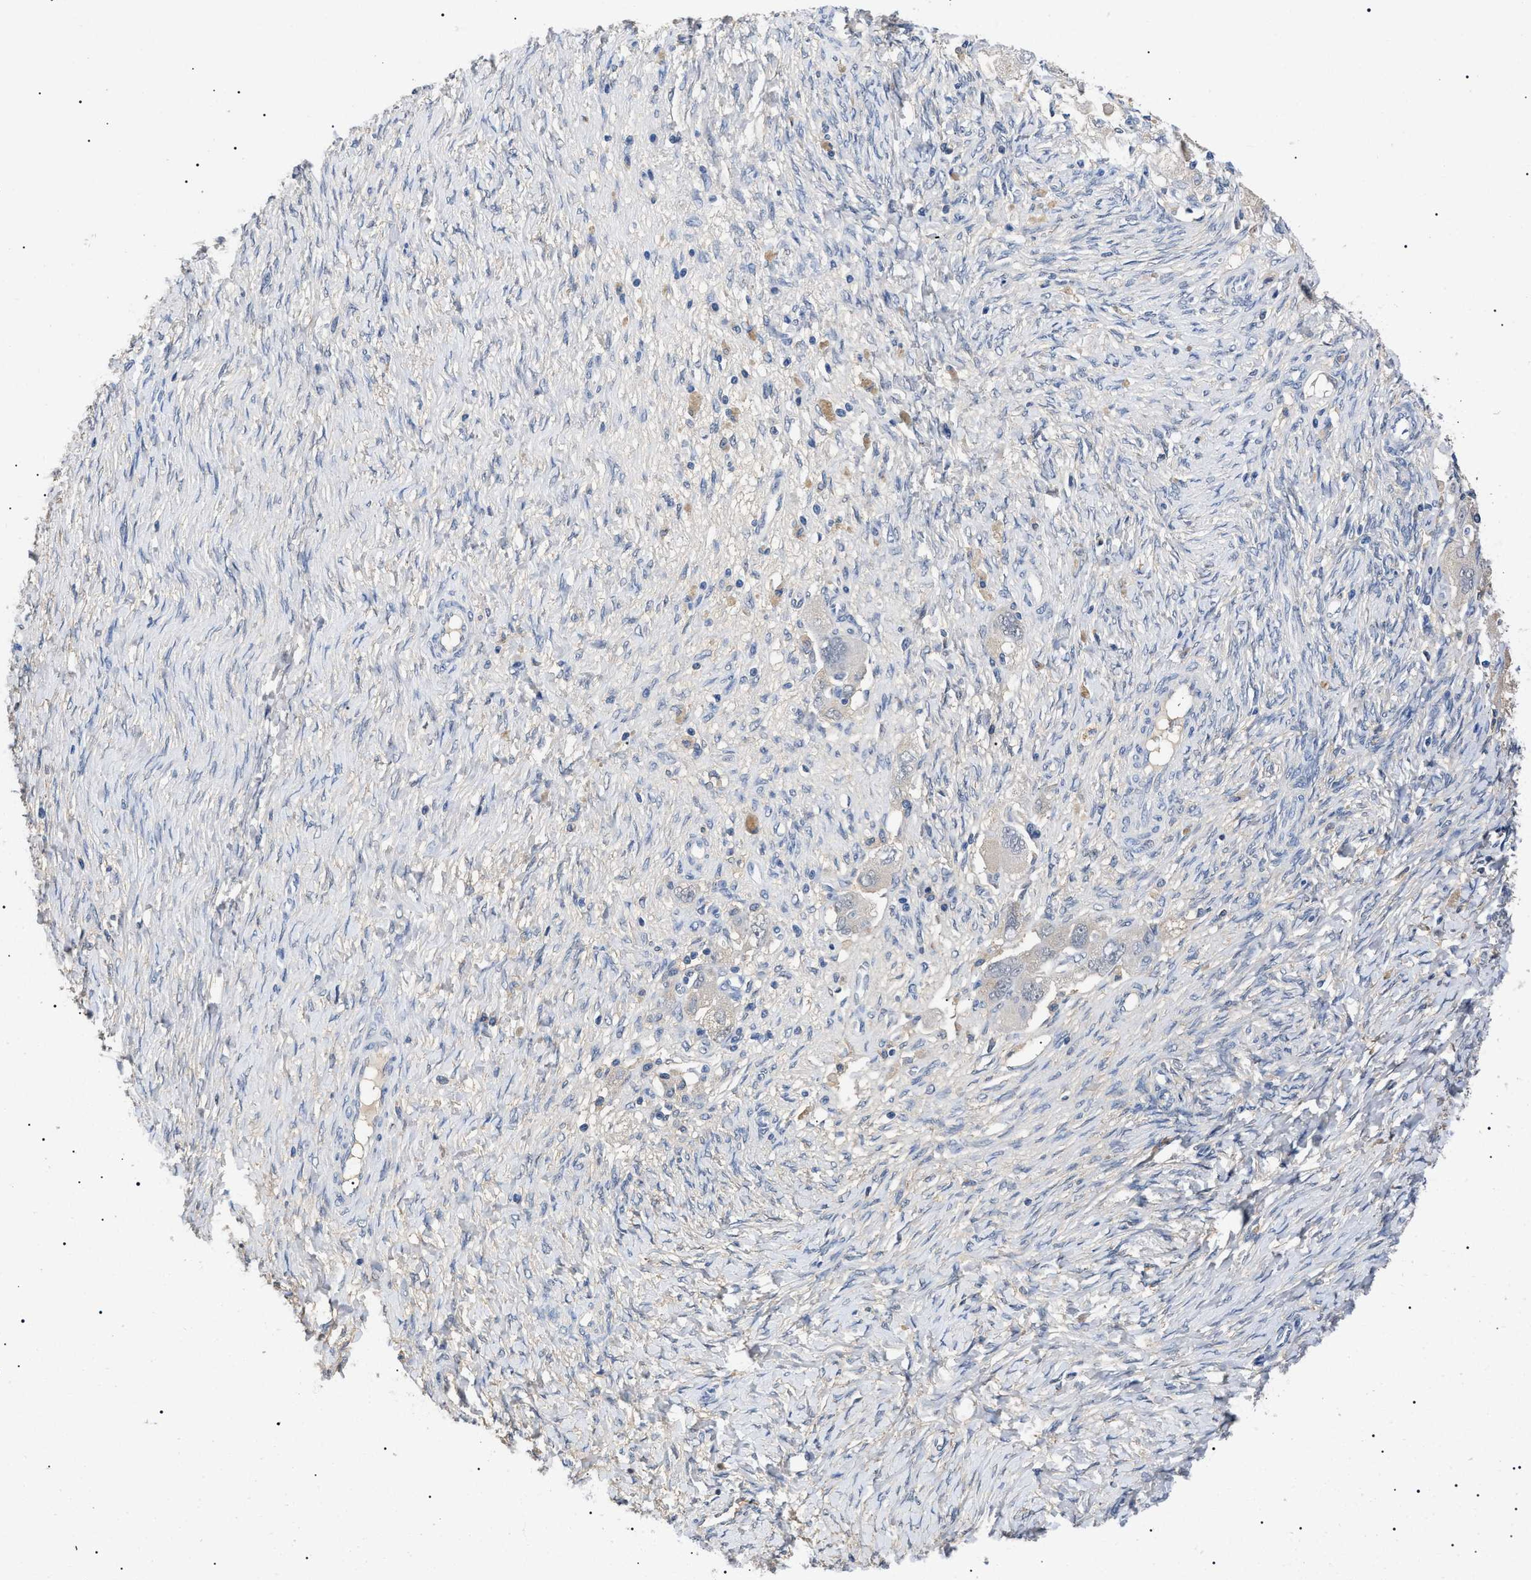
{"staining": {"intensity": "negative", "quantity": "none", "location": "none"}, "tissue": "ovarian cancer", "cell_type": "Tumor cells", "image_type": "cancer", "snomed": [{"axis": "morphology", "description": "Carcinoma, NOS"}, {"axis": "morphology", "description": "Cystadenocarcinoma, serous, NOS"}, {"axis": "topography", "description": "Ovary"}], "caption": "High magnification brightfield microscopy of ovarian cancer stained with DAB (3,3'-diaminobenzidine) (brown) and counterstained with hematoxylin (blue): tumor cells show no significant positivity.", "gene": "PRRT2", "patient": {"sex": "female", "age": 69}}